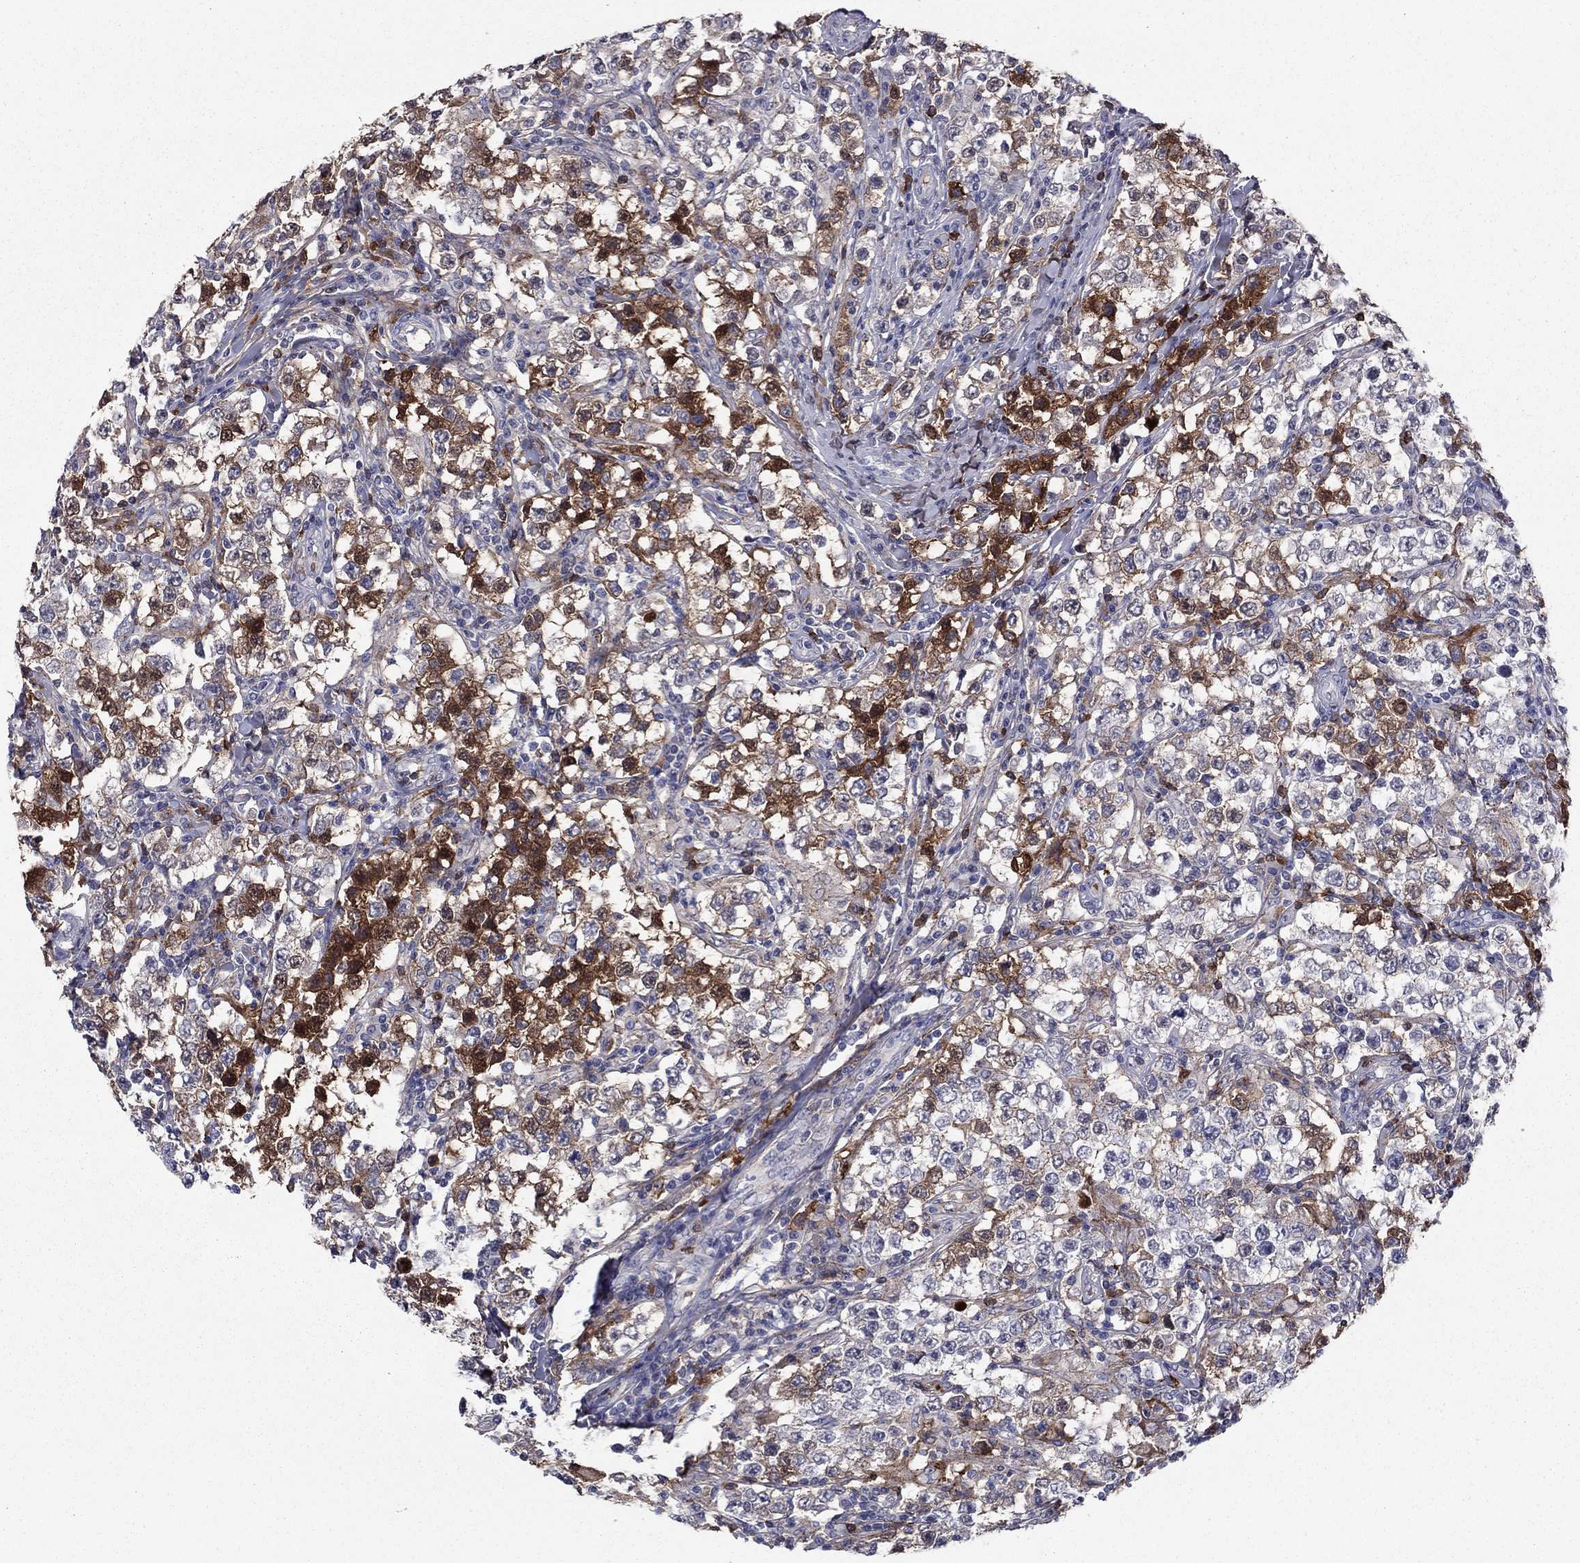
{"staining": {"intensity": "strong", "quantity": "<25%", "location": "cytoplasmic/membranous"}, "tissue": "testis cancer", "cell_type": "Tumor cells", "image_type": "cancer", "snomed": [{"axis": "morphology", "description": "Seminoma, NOS"}, {"axis": "morphology", "description": "Carcinoma, Embryonal, NOS"}, {"axis": "topography", "description": "Testis"}], "caption": "Brown immunohistochemical staining in testis embryonal carcinoma reveals strong cytoplasmic/membranous positivity in approximately <25% of tumor cells.", "gene": "HPX", "patient": {"sex": "male", "age": 41}}